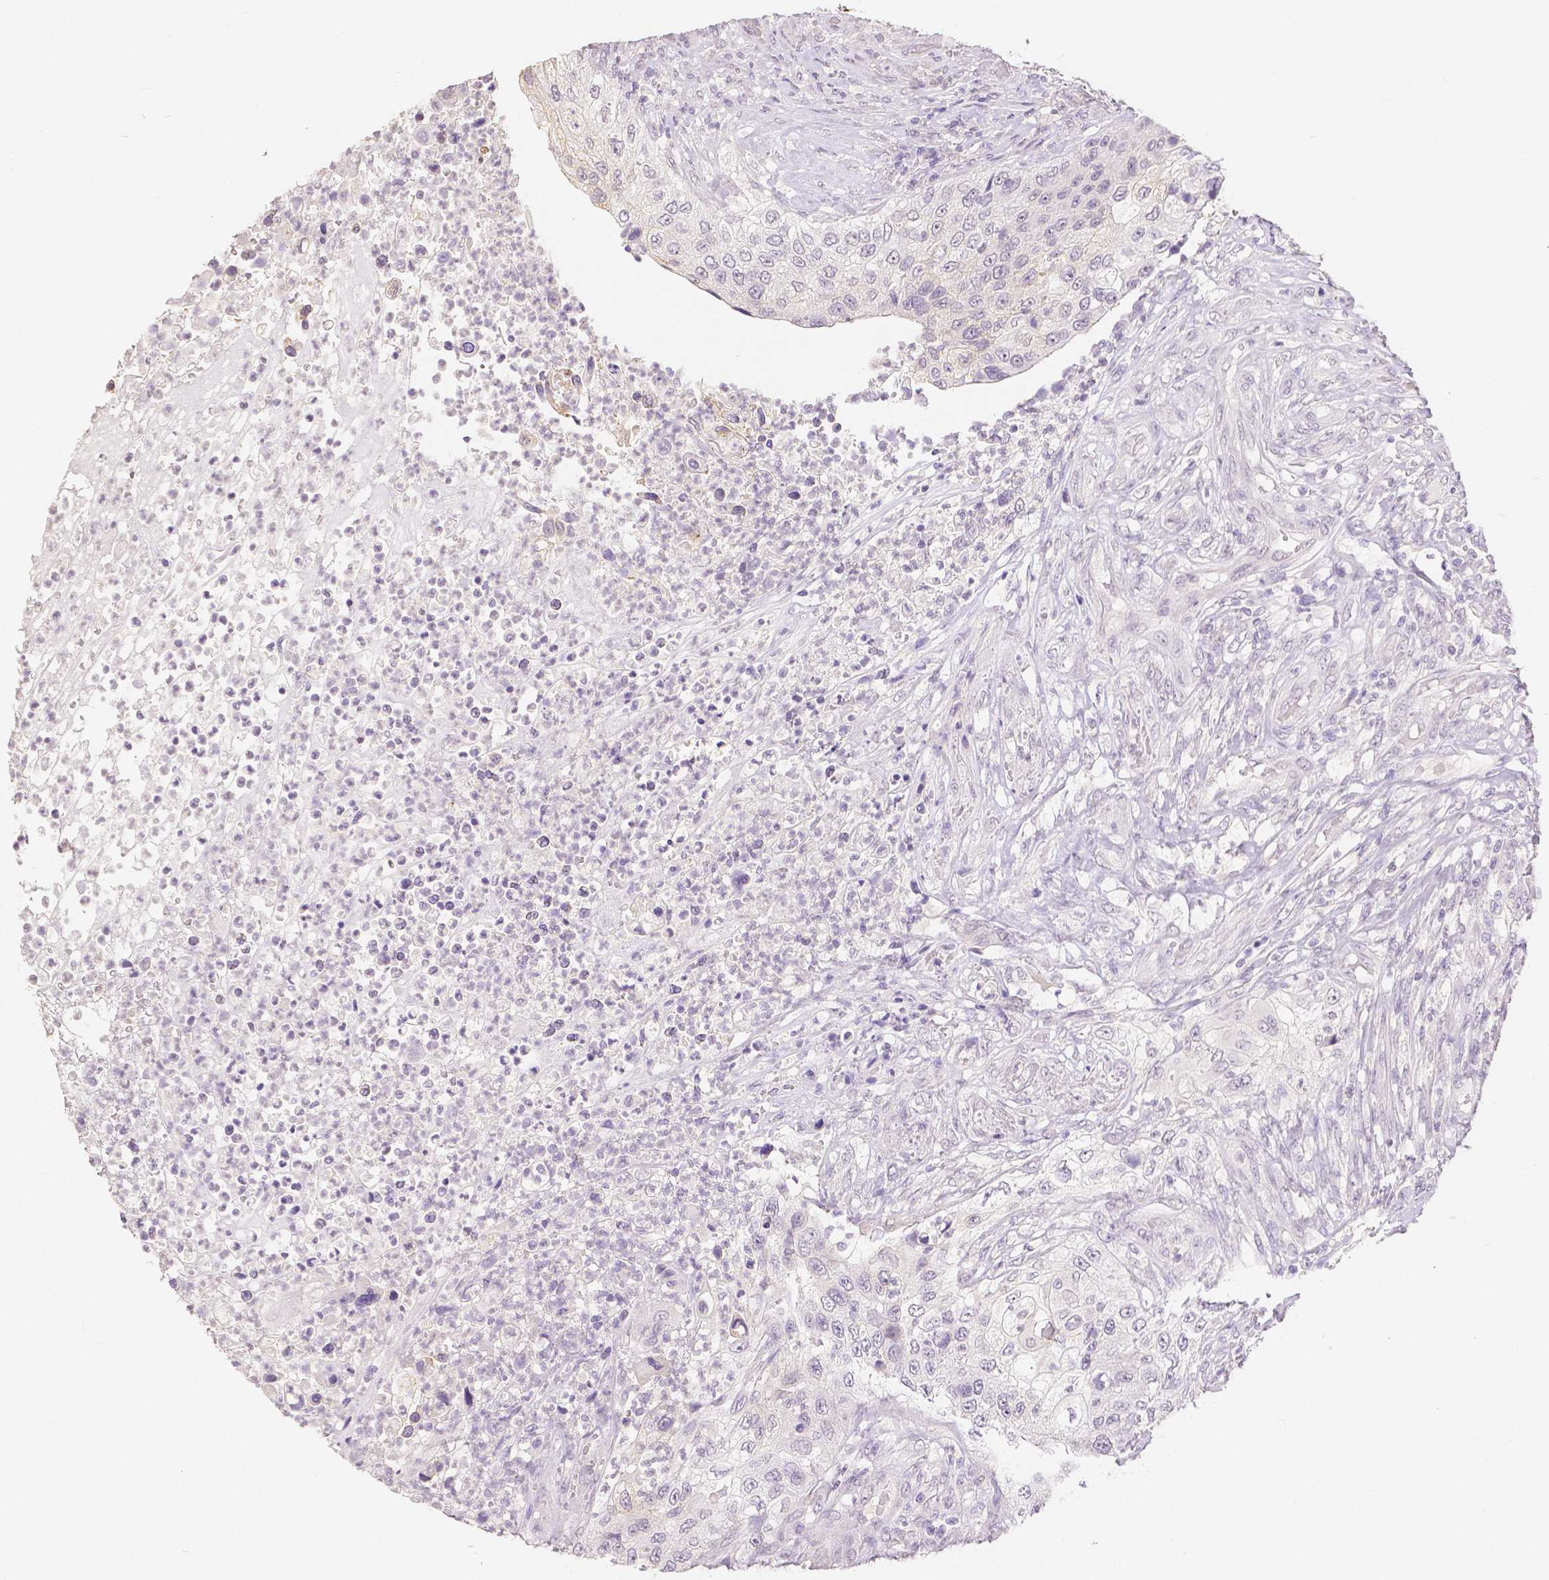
{"staining": {"intensity": "negative", "quantity": "none", "location": "none"}, "tissue": "urothelial cancer", "cell_type": "Tumor cells", "image_type": "cancer", "snomed": [{"axis": "morphology", "description": "Urothelial carcinoma, High grade"}, {"axis": "topography", "description": "Urinary bladder"}], "caption": "DAB immunohistochemical staining of human urothelial cancer demonstrates no significant staining in tumor cells.", "gene": "OCLN", "patient": {"sex": "female", "age": 60}}